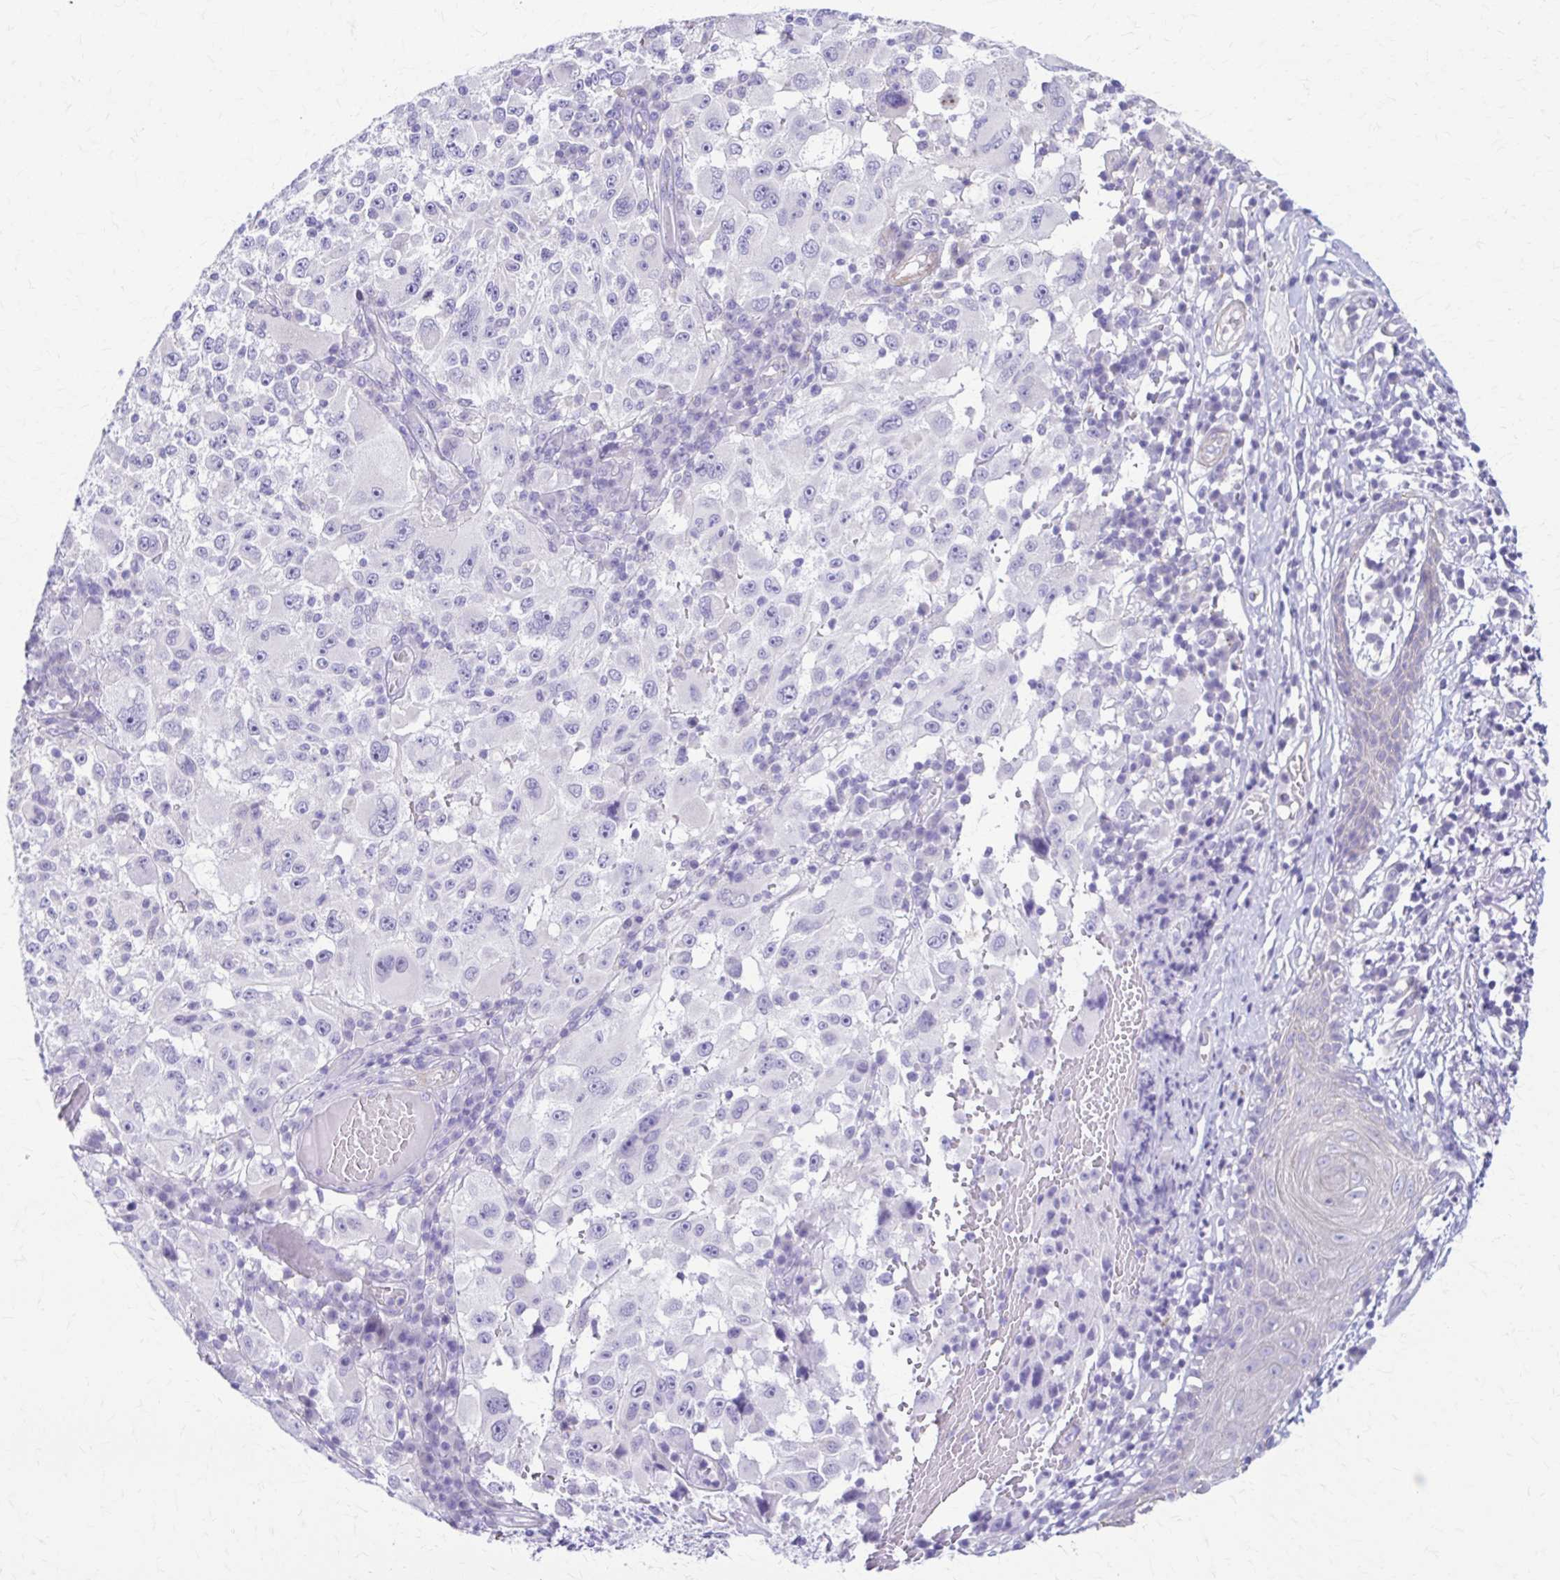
{"staining": {"intensity": "negative", "quantity": "none", "location": "none"}, "tissue": "melanoma", "cell_type": "Tumor cells", "image_type": "cancer", "snomed": [{"axis": "morphology", "description": "Malignant melanoma, NOS"}, {"axis": "topography", "description": "Skin"}], "caption": "Malignant melanoma was stained to show a protein in brown. There is no significant expression in tumor cells.", "gene": "DSP", "patient": {"sex": "female", "age": 71}}